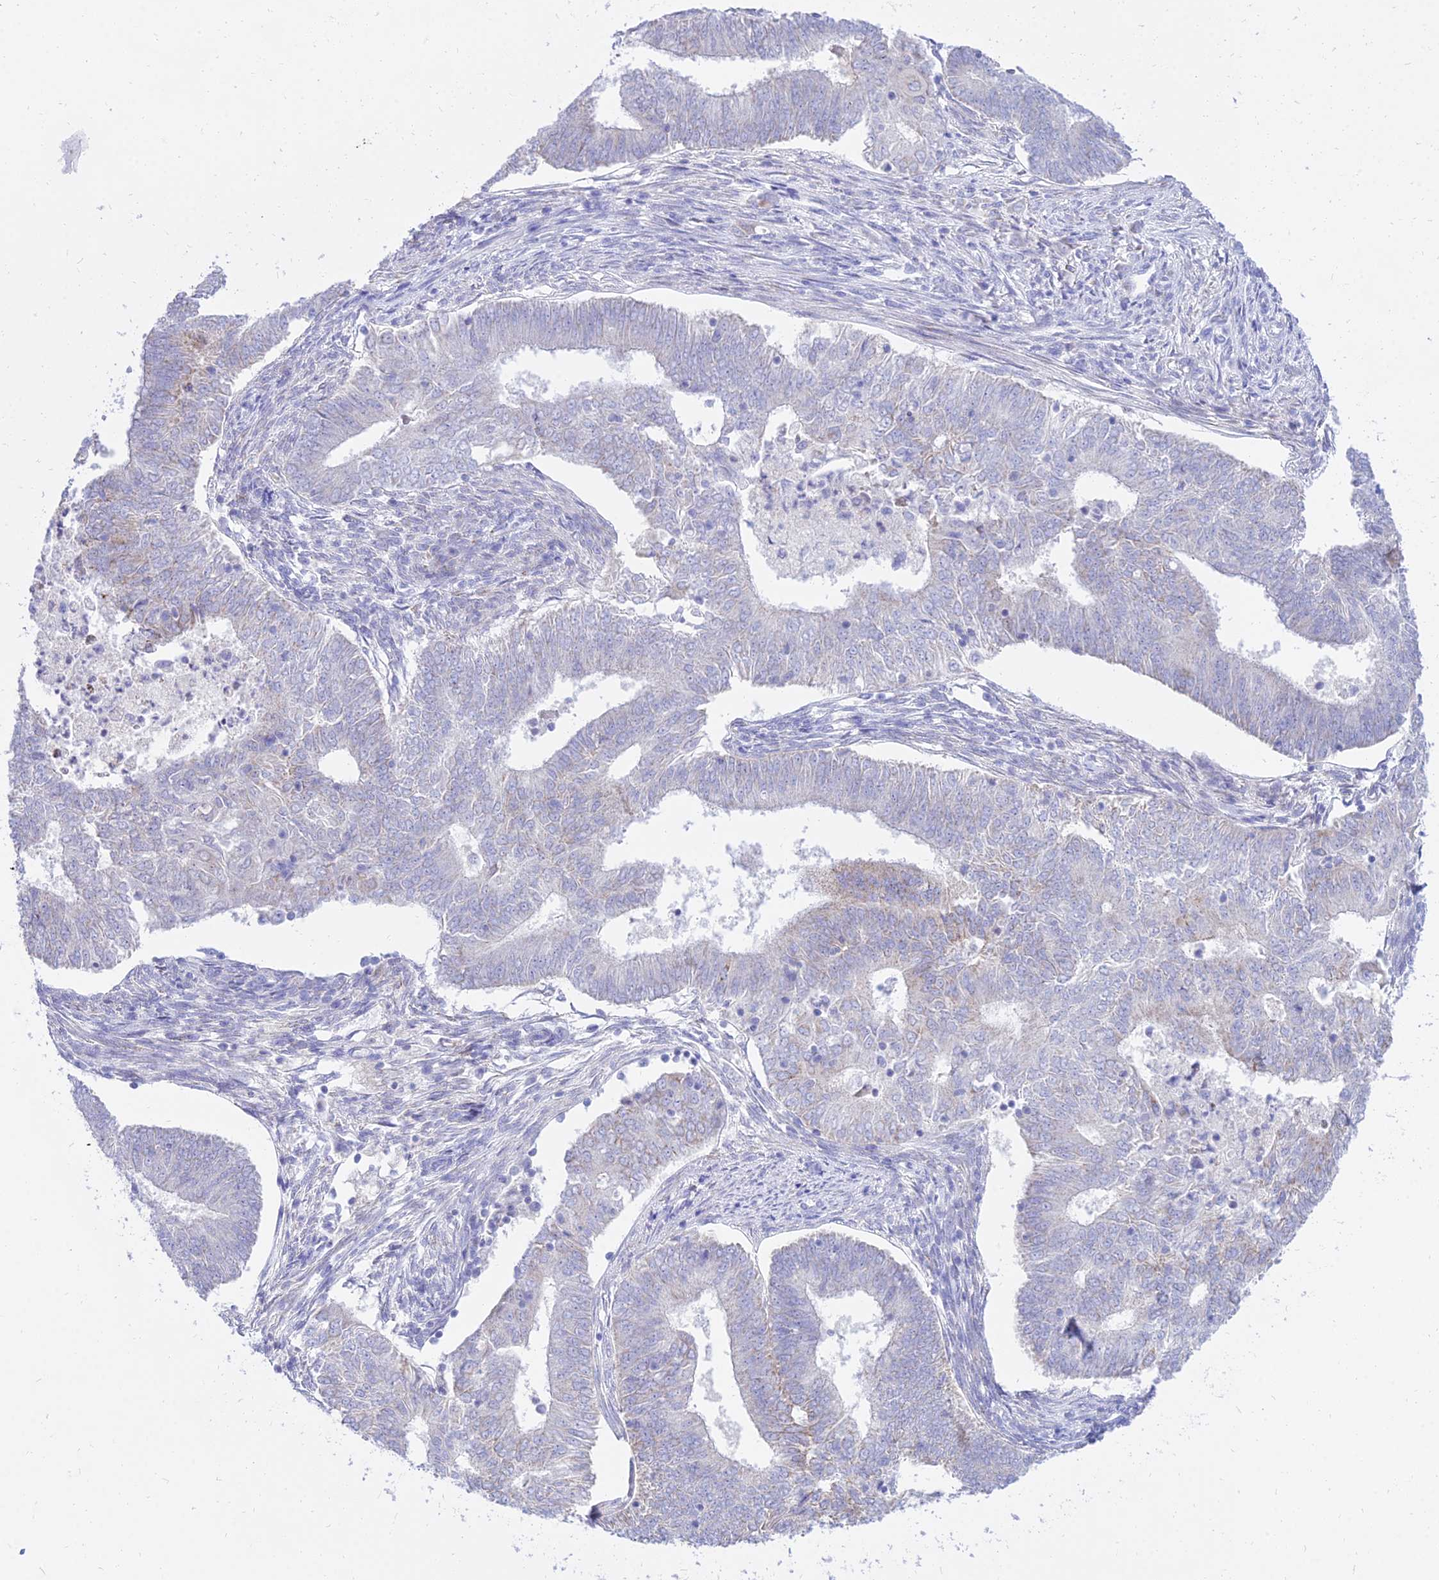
{"staining": {"intensity": "negative", "quantity": "none", "location": "none"}, "tissue": "endometrial cancer", "cell_type": "Tumor cells", "image_type": "cancer", "snomed": [{"axis": "morphology", "description": "Adenocarcinoma, NOS"}, {"axis": "topography", "description": "Endometrium"}], "caption": "An image of human endometrial adenocarcinoma is negative for staining in tumor cells.", "gene": "PKN3", "patient": {"sex": "female", "age": 62}}